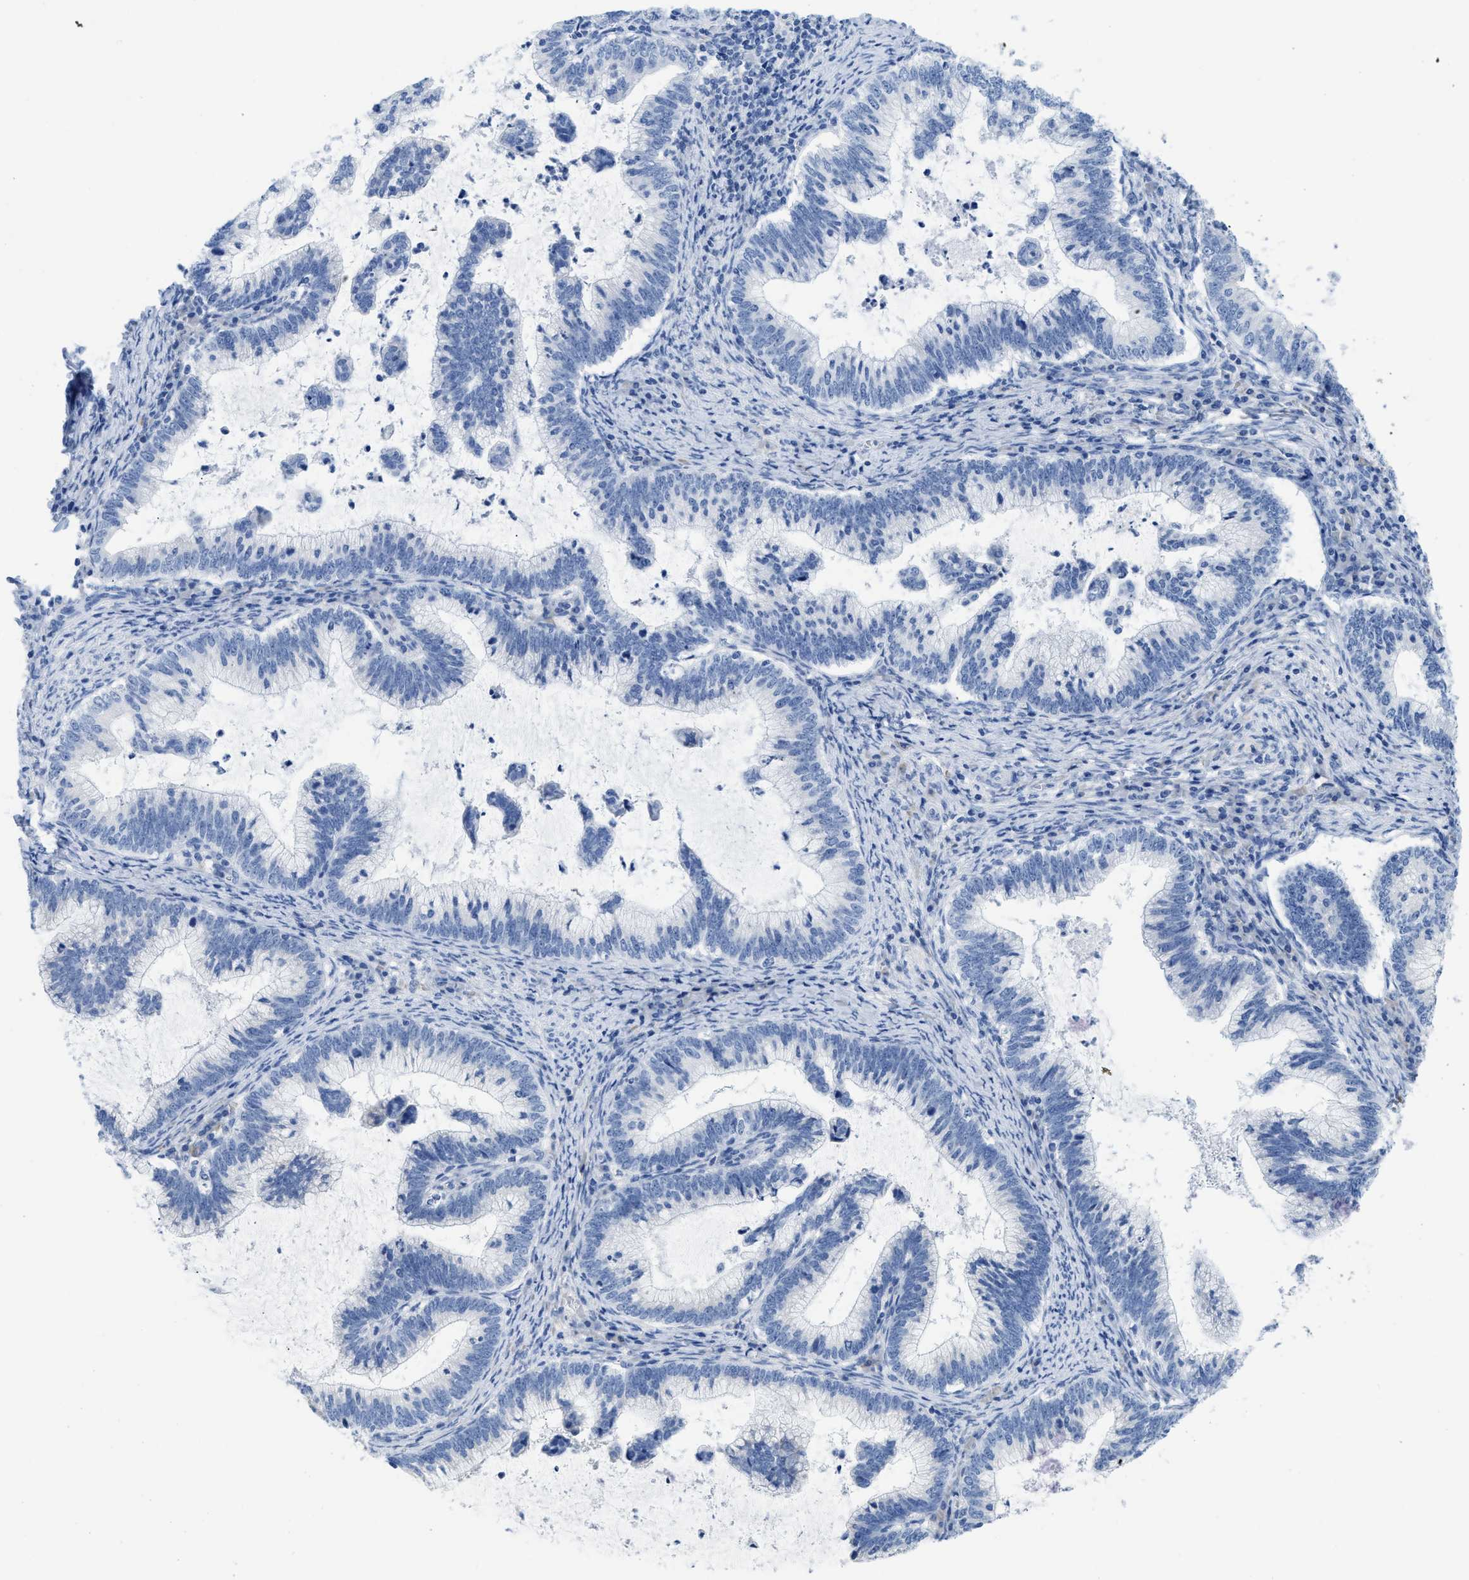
{"staining": {"intensity": "negative", "quantity": "none", "location": "none"}, "tissue": "cervical cancer", "cell_type": "Tumor cells", "image_type": "cancer", "snomed": [{"axis": "morphology", "description": "Adenocarcinoma, NOS"}, {"axis": "topography", "description": "Cervix"}], "caption": "Image shows no significant protein positivity in tumor cells of adenocarcinoma (cervical). (IHC, brightfield microscopy, high magnification).", "gene": "C1S", "patient": {"sex": "female", "age": 36}}